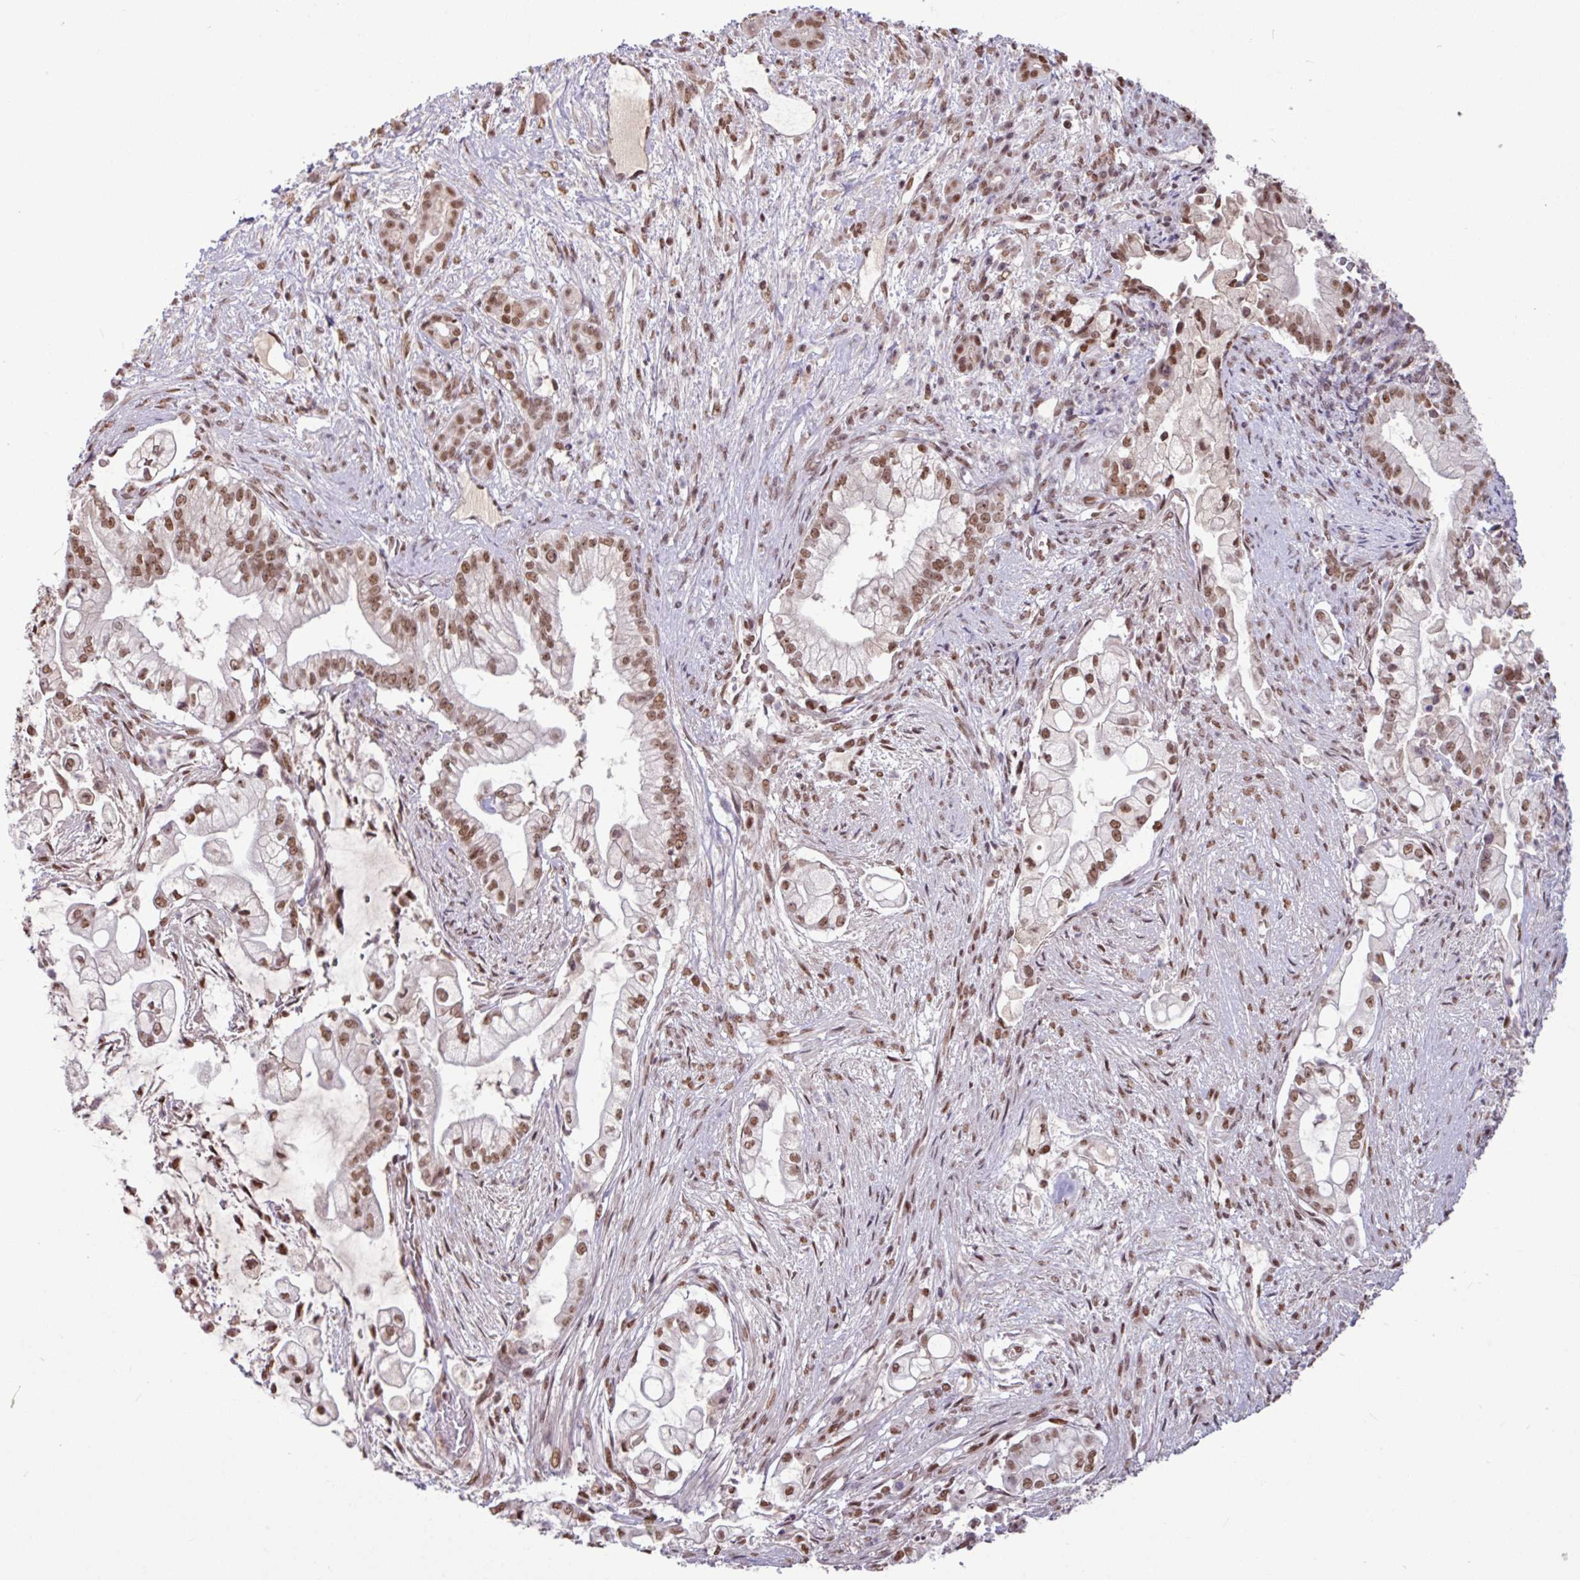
{"staining": {"intensity": "moderate", "quantity": ">75%", "location": "nuclear"}, "tissue": "pancreatic cancer", "cell_type": "Tumor cells", "image_type": "cancer", "snomed": [{"axis": "morphology", "description": "Adenocarcinoma, NOS"}, {"axis": "topography", "description": "Pancreas"}], "caption": "High-power microscopy captured an immunohistochemistry (IHC) image of adenocarcinoma (pancreatic), revealing moderate nuclear positivity in about >75% of tumor cells.", "gene": "TDG", "patient": {"sex": "female", "age": 69}}